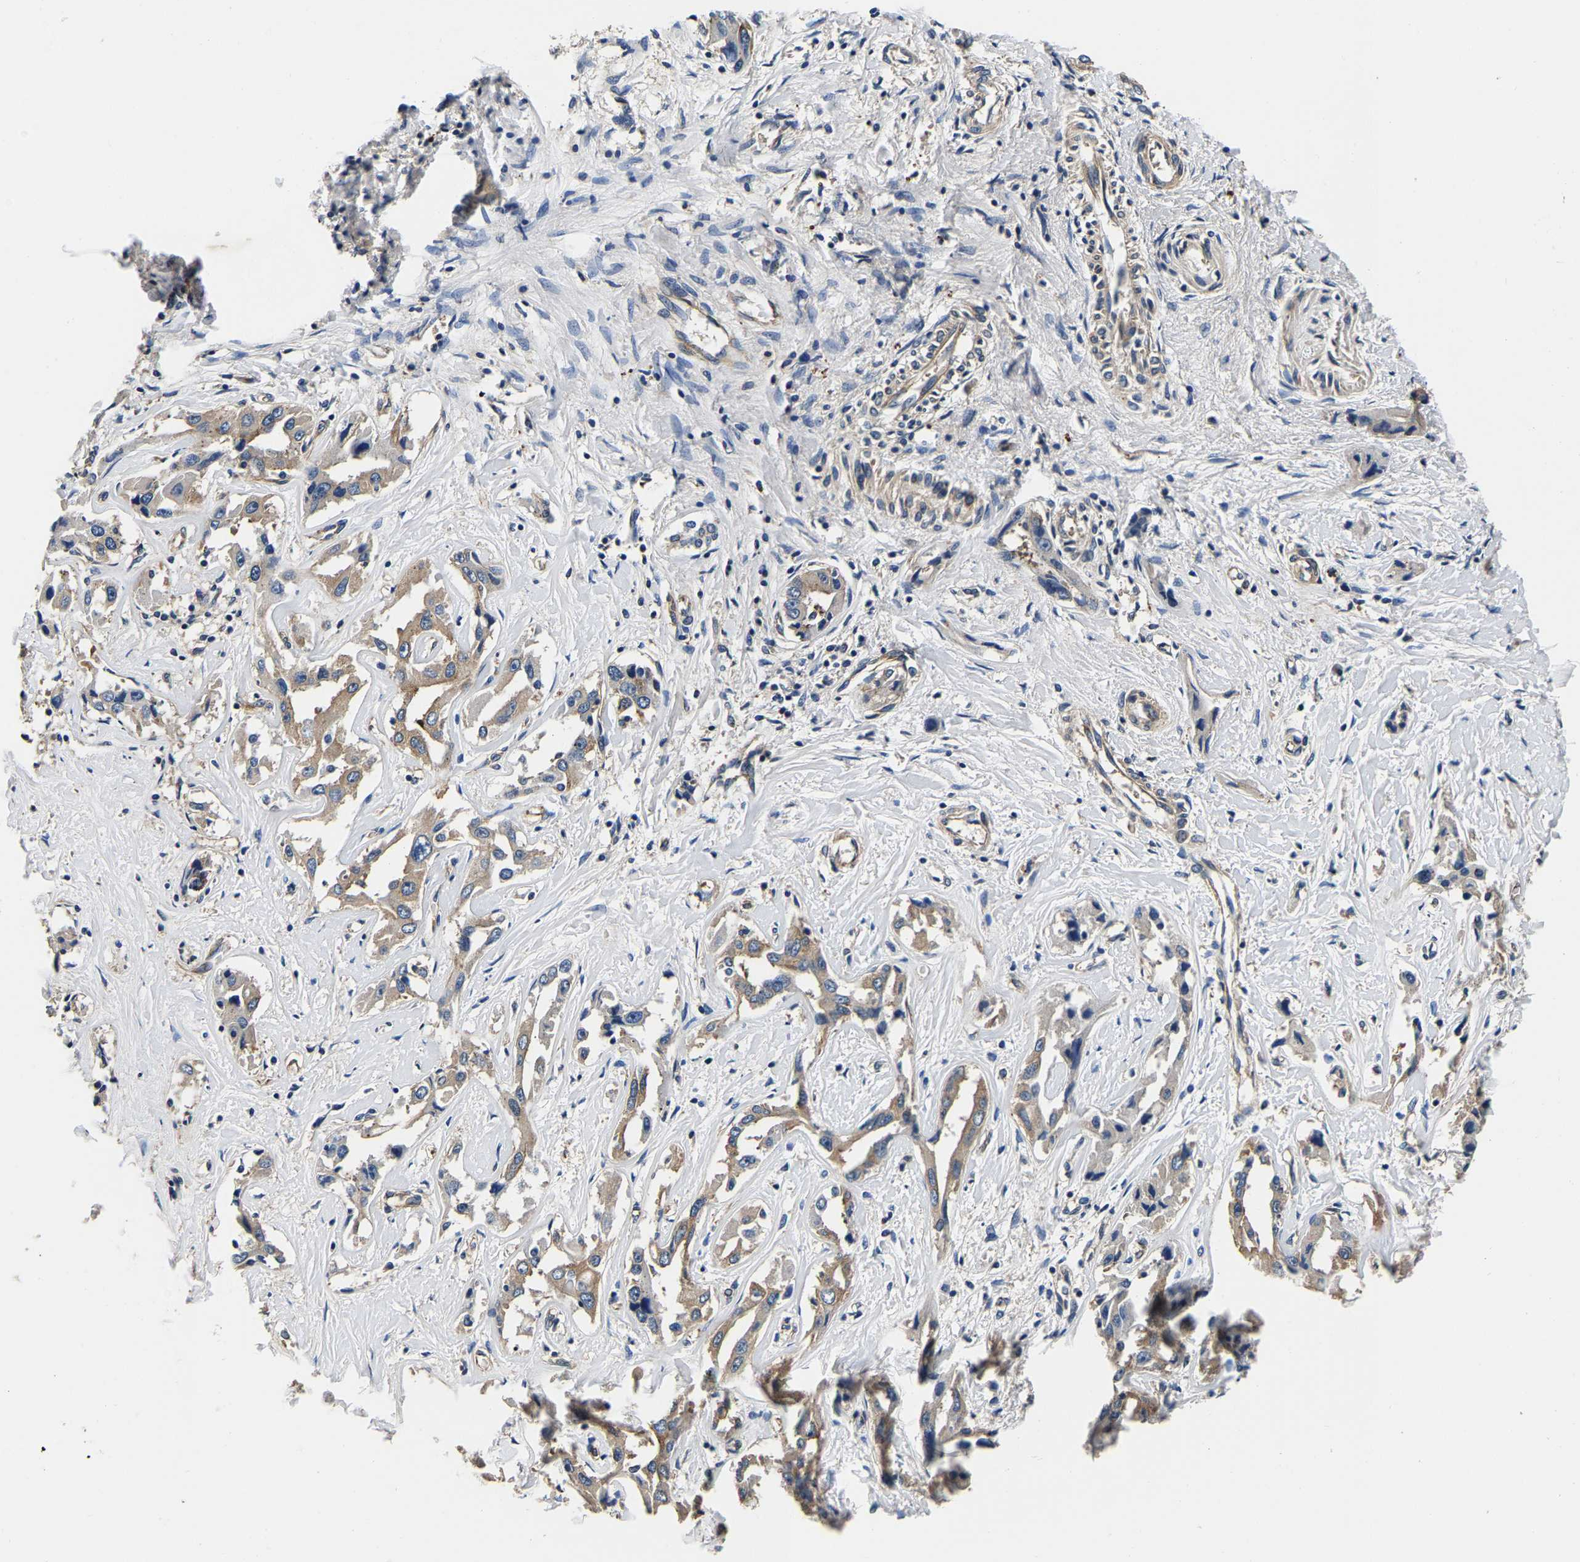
{"staining": {"intensity": "weak", "quantity": "25%-75%", "location": "cytoplasmic/membranous"}, "tissue": "liver cancer", "cell_type": "Tumor cells", "image_type": "cancer", "snomed": [{"axis": "morphology", "description": "Cholangiocarcinoma"}, {"axis": "topography", "description": "Liver"}], "caption": "Weak cytoplasmic/membranous positivity is present in about 25%-75% of tumor cells in liver cancer.", "gene": "SH3GLB1", "patient": {"sex": "male", "age": 59}}